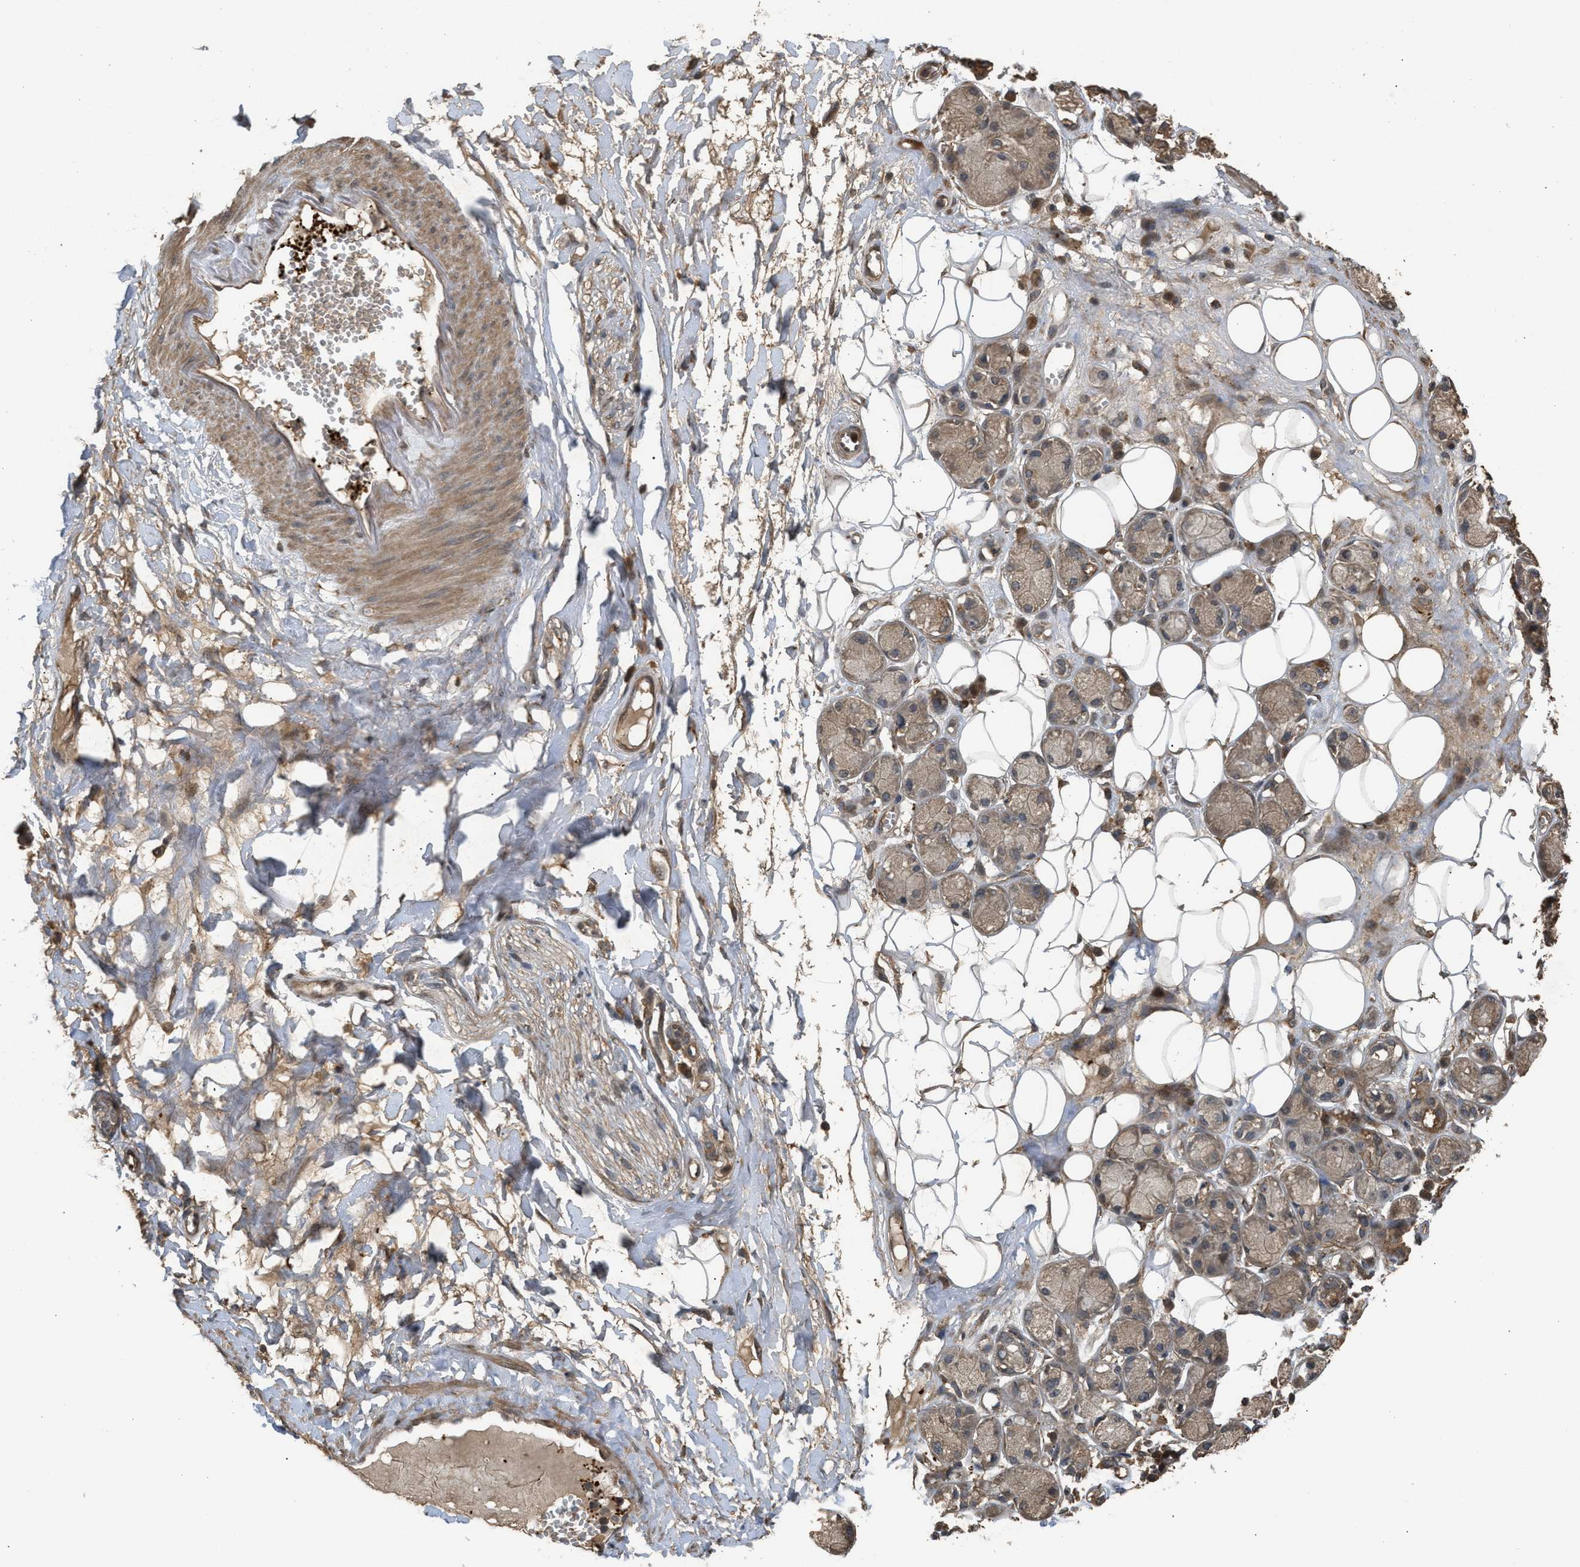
{"staining": {"intensity": "weak", "quantity": ">75%", "location": "cytoplasmic/membranous"}, "tissue": "adipose tissue", "cell_type": "Adipocytes", "image_type": "normal", "snomed": [{"axis": "morphology", "description": "Normal tissue, NOS"}, {"axis": "morphology", "description": "Inflammation, NOS"}, {"axis": "topography", "description": "Salivary gland"}, {"axis": "topography", "description": "Peripheral nerve tissue"}], "caption": "Immunohistochemical staining of benign adipose tissue shows >75% levels of weak cytoplasmic/membranous protein expression in about >75% of adipocytes.", "gene": "ARHGDIA", "patient": {"sex": "female", "age": 75}}